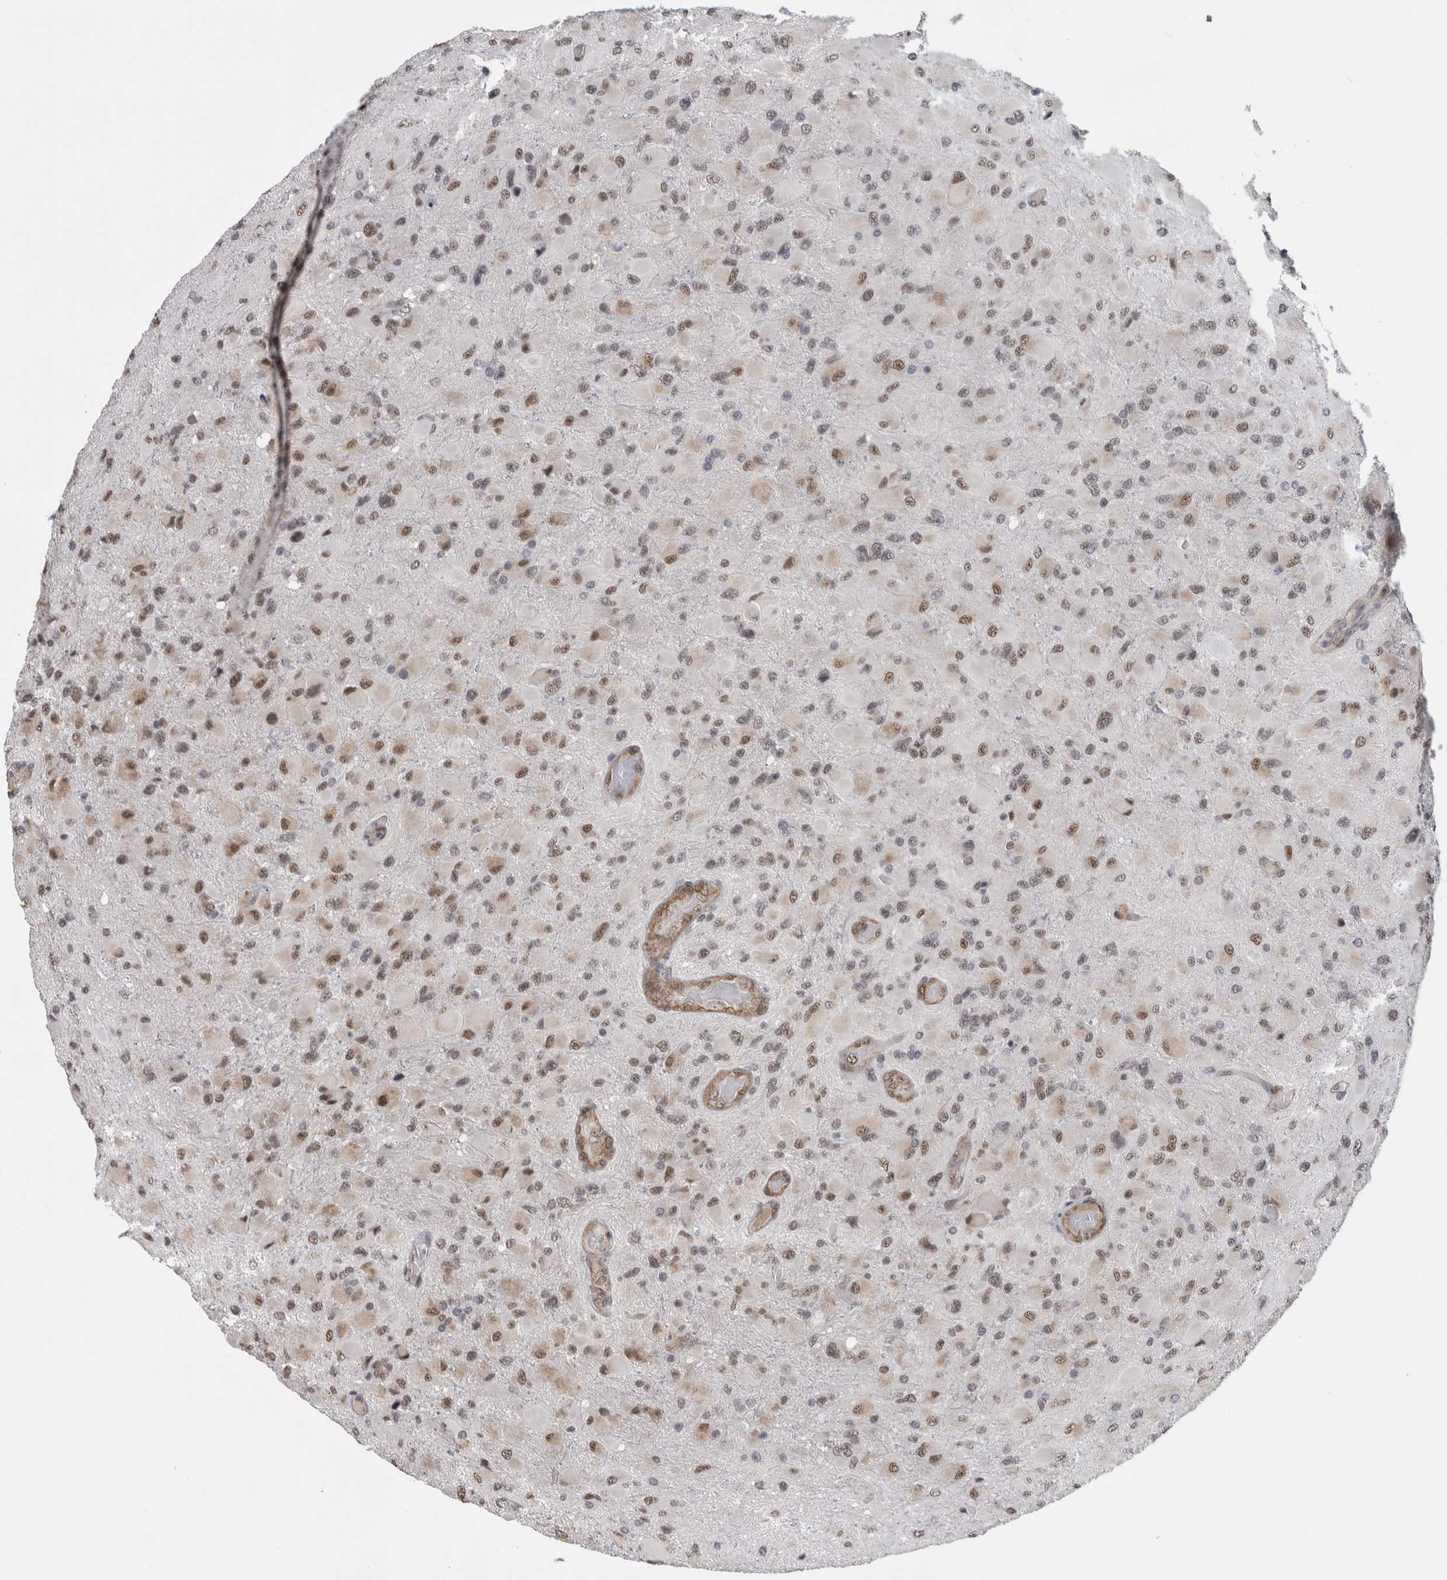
{"staining": {"intensity": "moderate", "quantity": ">75%", "location": "nuclear"}, "tissue": "glioma", "cell_type": "Tumor cells", "image_type": "cancer", "snomed": [{"axis": "morphology", "description": "Glioma, malignant, High grade"}, {"axis": "topography", "description": "Cerebral cortex"}], "caption": "Immunohistochemistry (DAB) staining of glioma demonstrates moderate nuclear protein staining in about >75% of tumor cells.", "gene": "DDX42", "patient": {"sex": "female", "age": 36}}